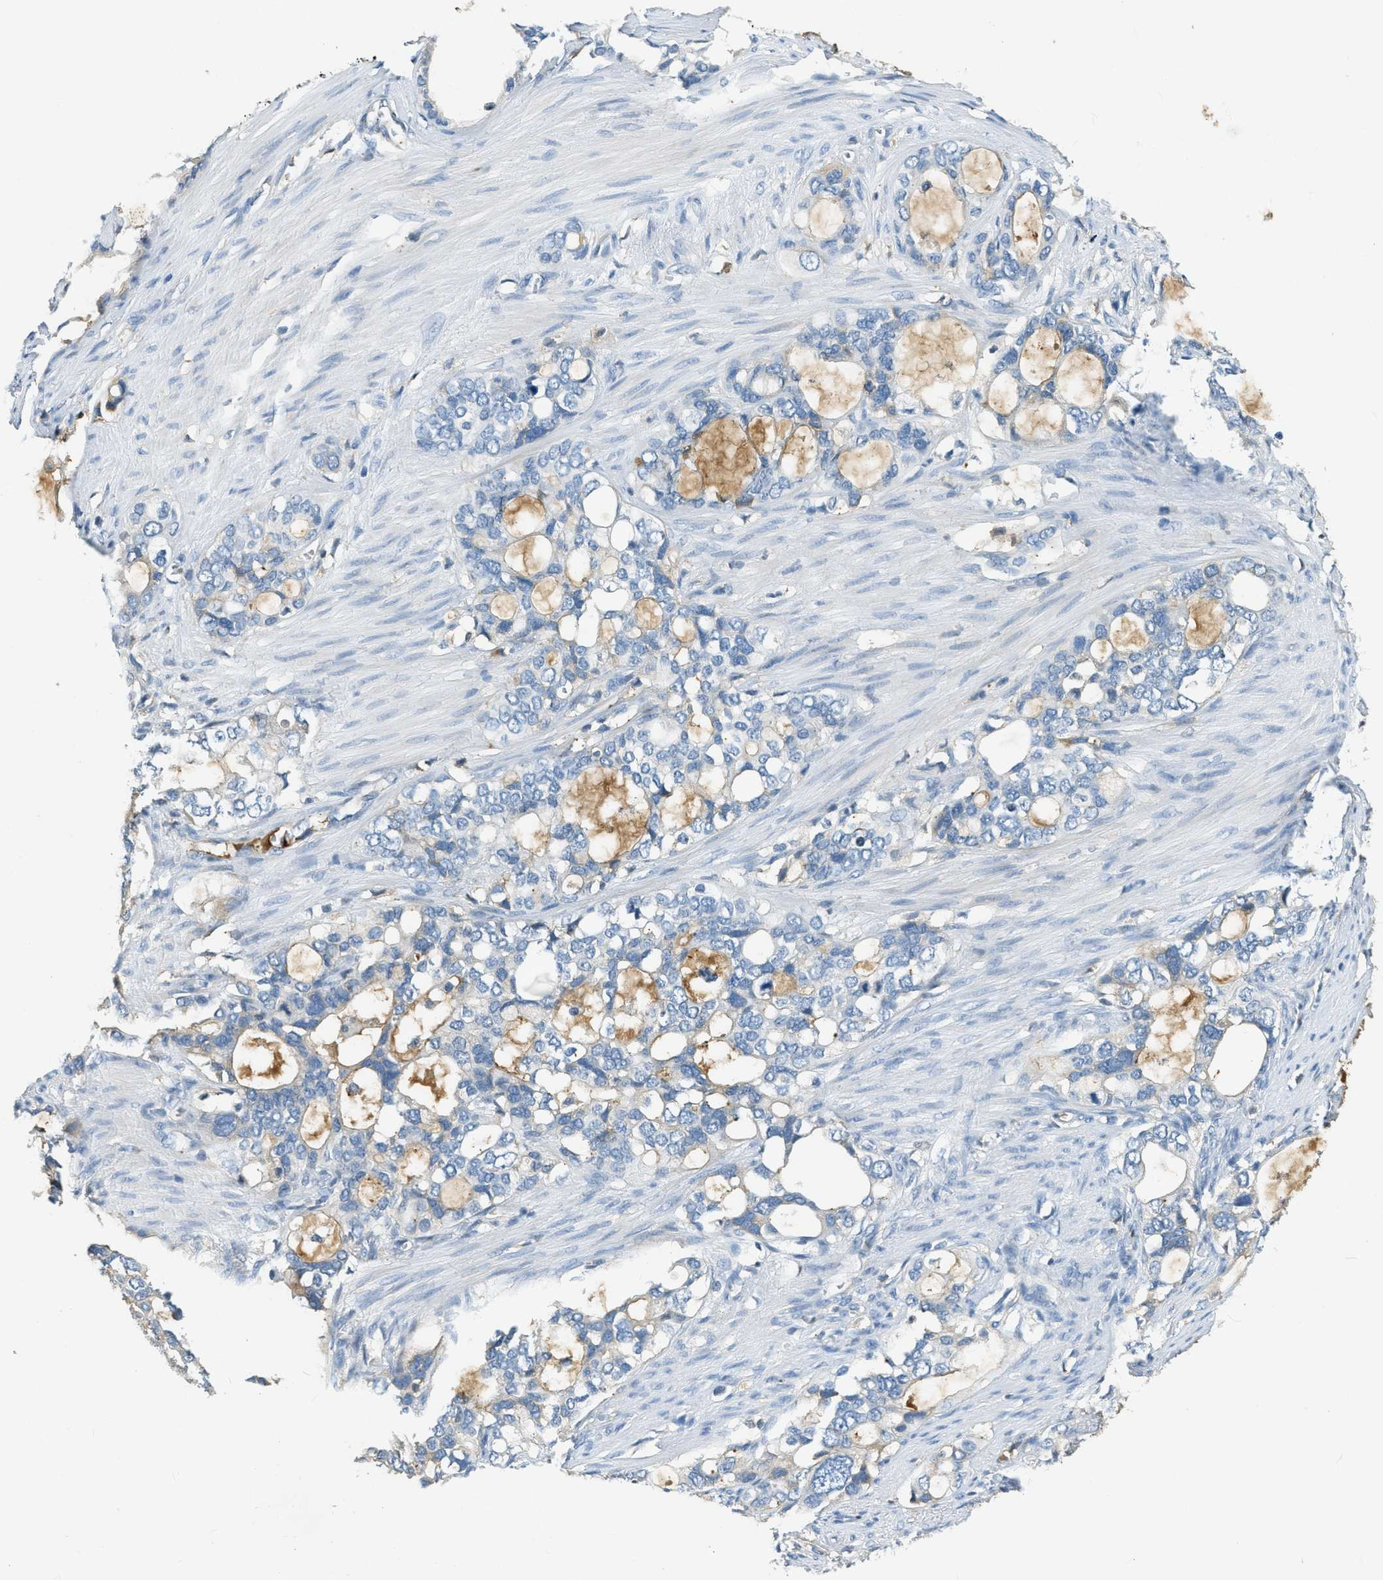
{"staining": {"intensity": "weak", "quantity": "<25%", "location": "cytoplasmic/membranous"}, "tissue": "stomach cancer", "cell_type": "Tumor cells", "image_type": "cancer", "snomed": [{"axis": "morphology", "description": "Adenocarcinoma, NOS"}, {"axis": "topography", "description": "Stomach"}], "caption": "Stomach adenocarcinoma stained for a protein using immunohistochemistry (IHC) shows no staining tumor cells.", "gene": "PRTN3", "patient": {"sex": "female", "age": 75}}